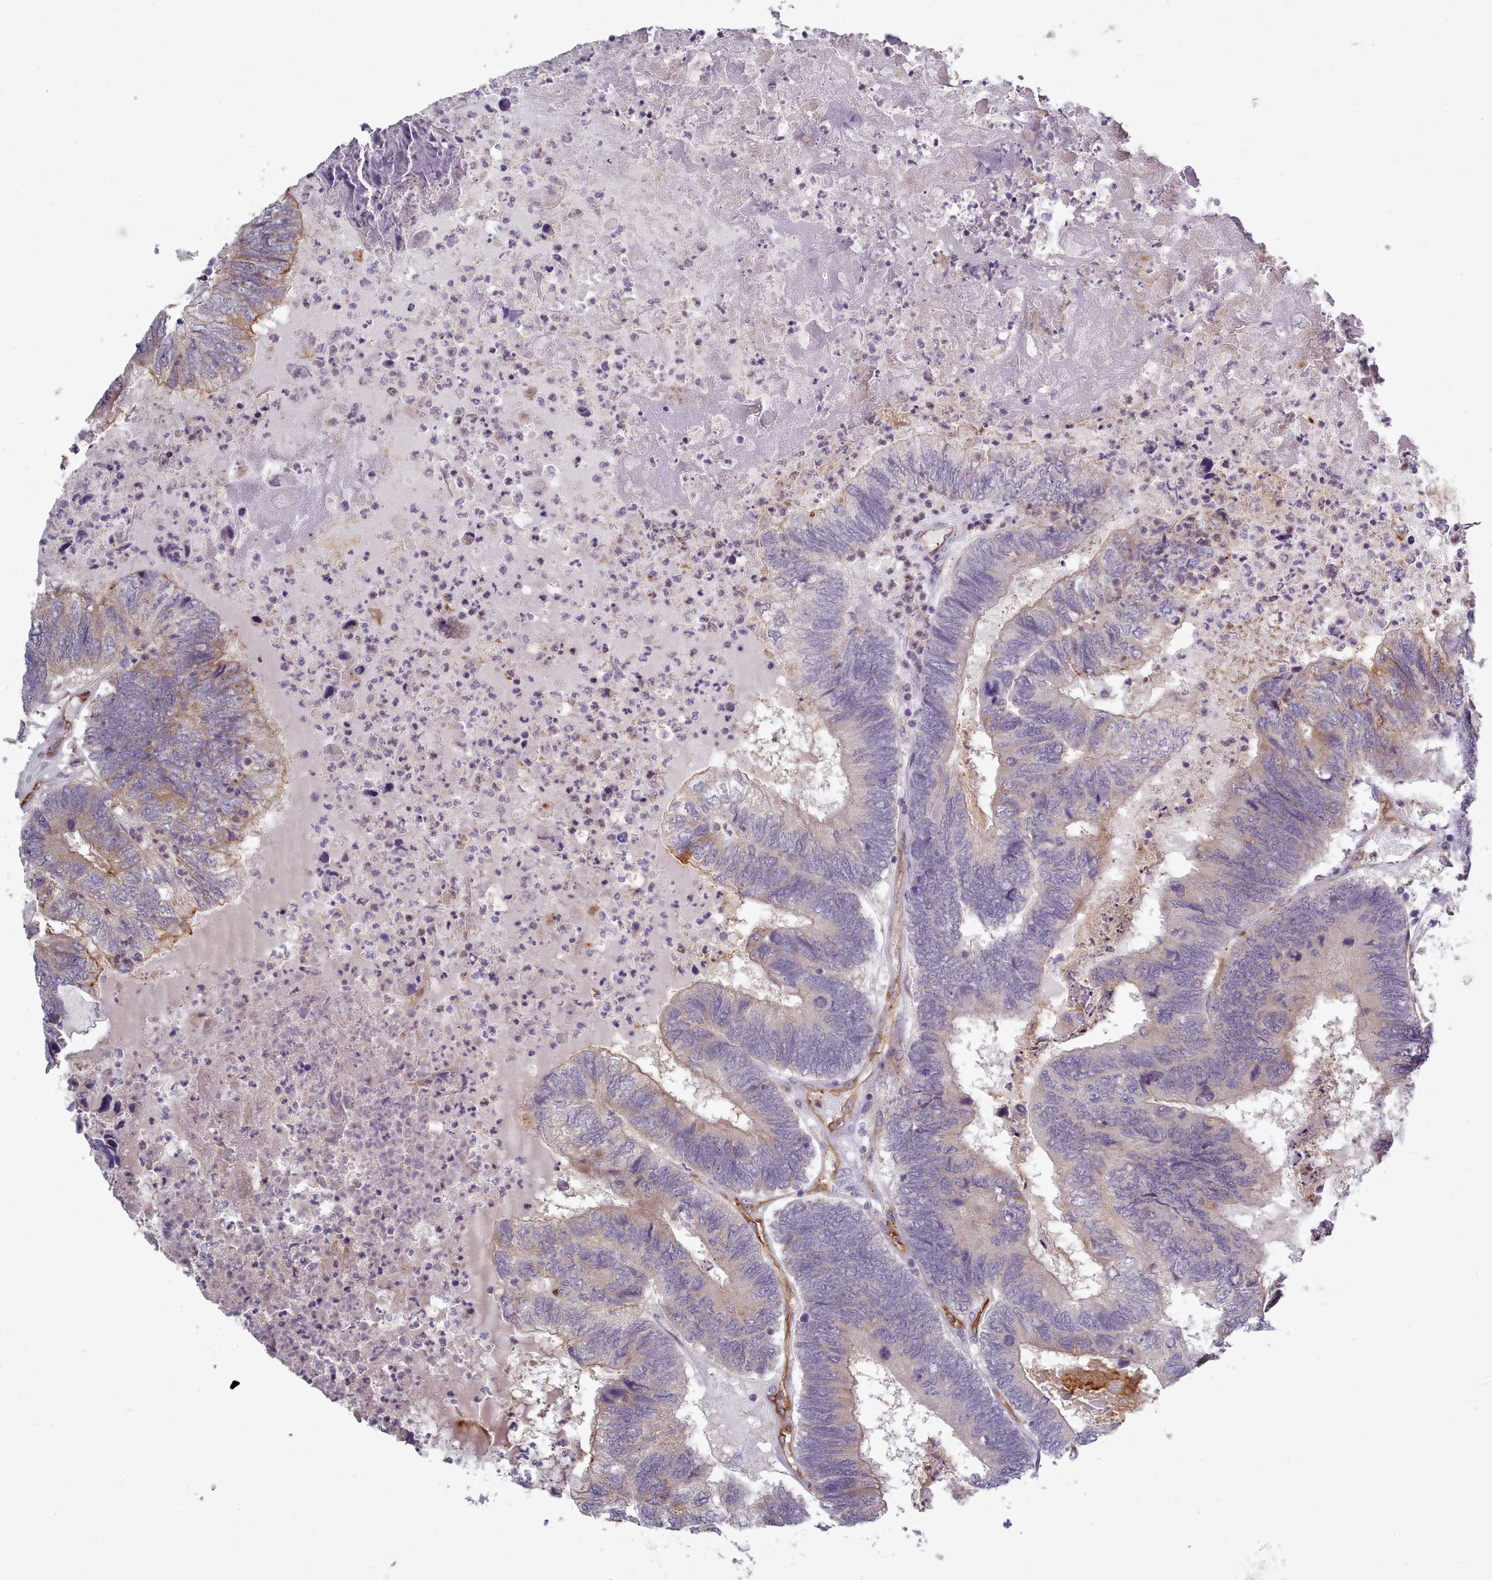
{"staining": {"intensity": "weak", "quantity": "<25%", "location": "cytoplasmic/membranous"}, "tissue": "colorectal cancer", "cell_type": "Tumor cells", "image_type": "cancer", "snomed": [{"axis": "morphology", "description": "Adenocarcinoma, NOS"}, {"axis": "topography", "description": "Colon"}], "caption": "Colorectal cancer (adenocarcinoma) was stained to show a protein in brown. There is no significant expression in tumor cells.", "gene": "CD300LF", "patient": {"sex": "female", "age": 67}}